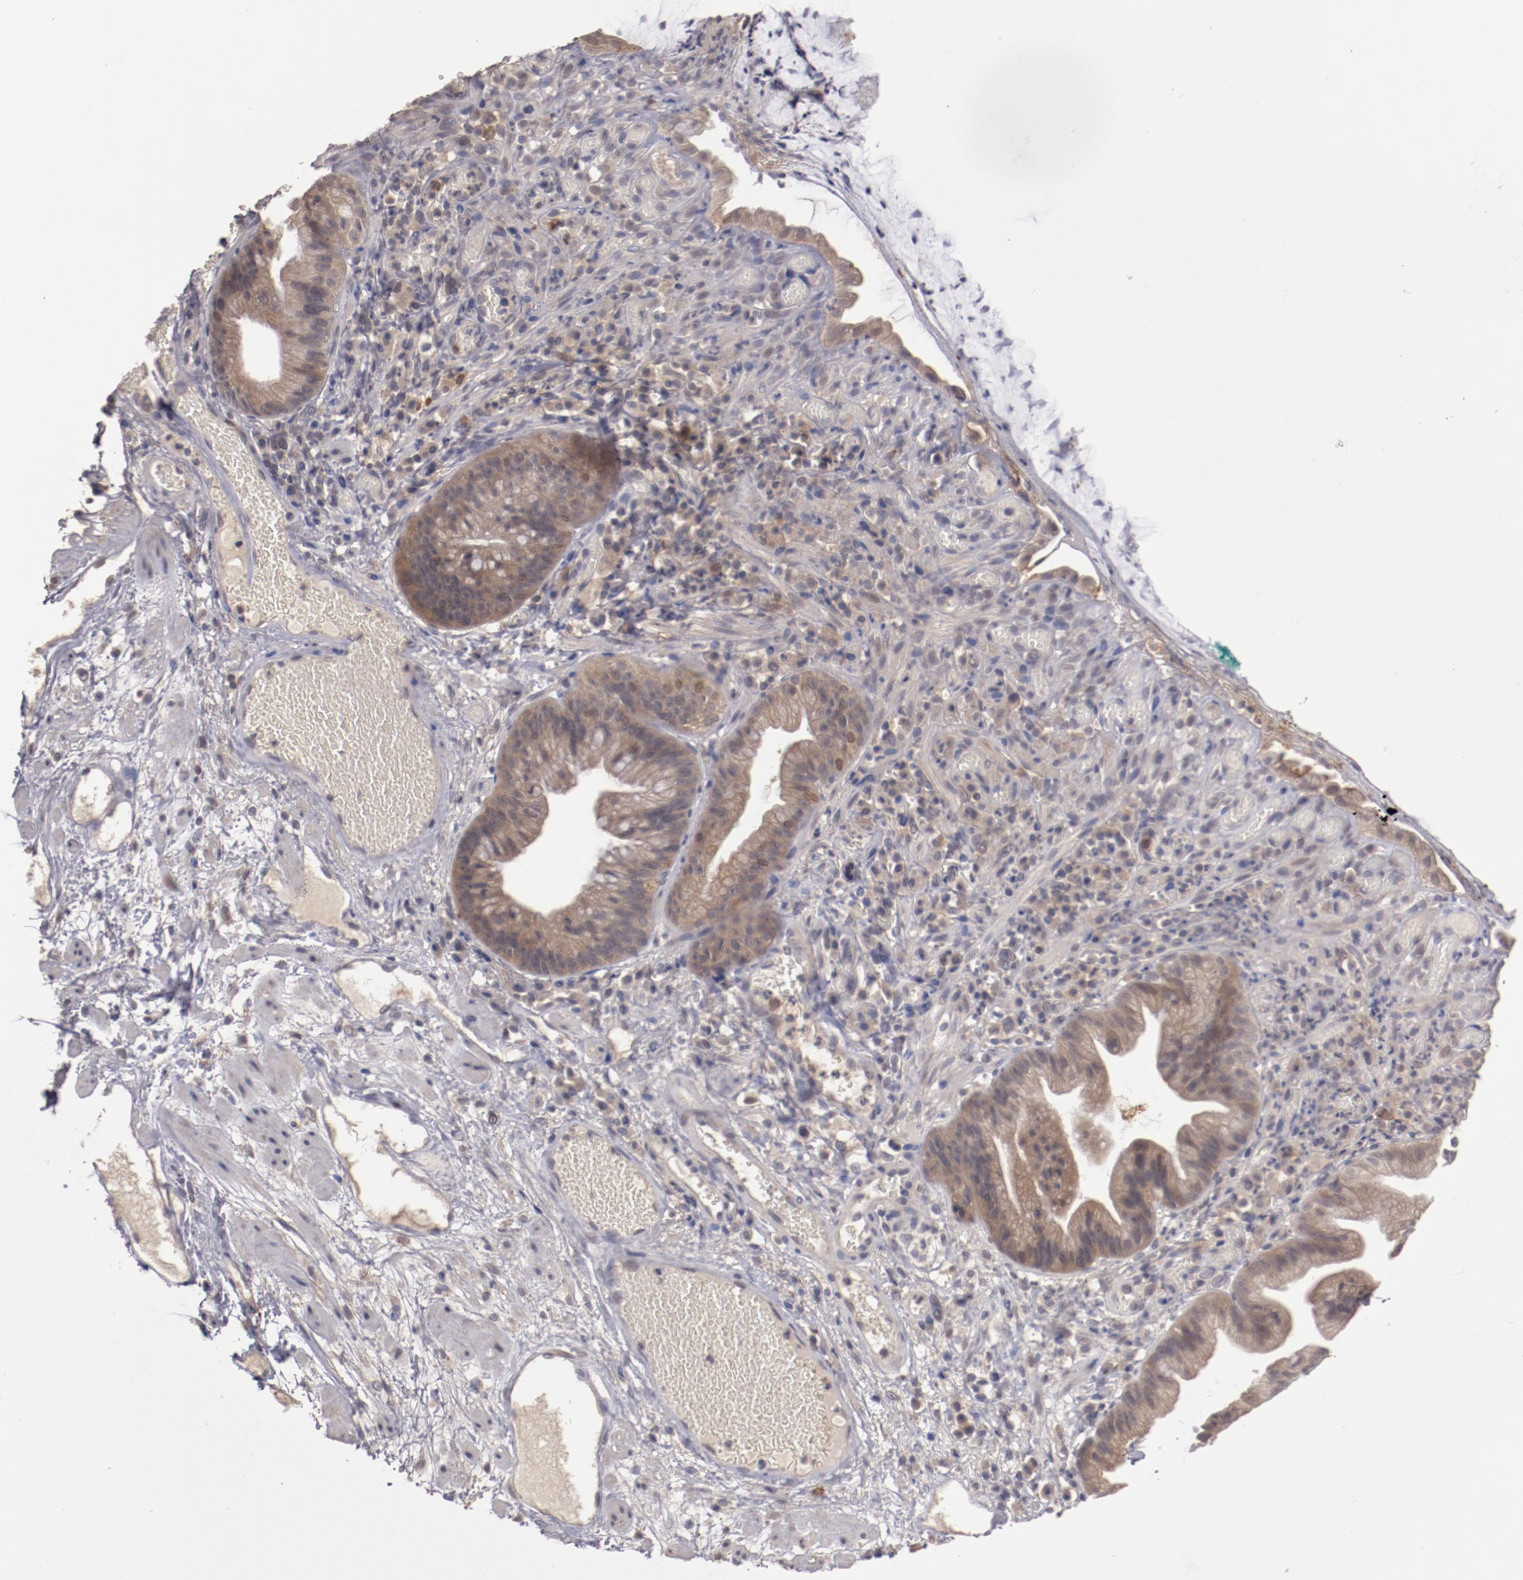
{"staining": {"intensity": "moderate", "quantity": ">75%", "location": "cytoplasmic/membranous"}, "tissue": "skin", "cell_type": "Epidermal cells", "image_type": "normal", "snomed": [{"axis": "morphology", "description": "Normal tissue, NOS"}, {"axis": "morphology", "description": "Hemorrhoids"}, {"axis": "morphology", "description": "Inflammation, NOS"}, {"axis": "topography", "description": "Anal"}], "caption": "An immunohistochemistry (IHC) micrograph of normal tissue is shown. Protein staining in brown shows moderate cytoplasmic/membranous positivity in skin within epidermal cells. (DAB = brown stain, brightfield microscopy at high magnification).", "gene": "LRRC75B", "patient": {"sex": "male", "age": 60}}